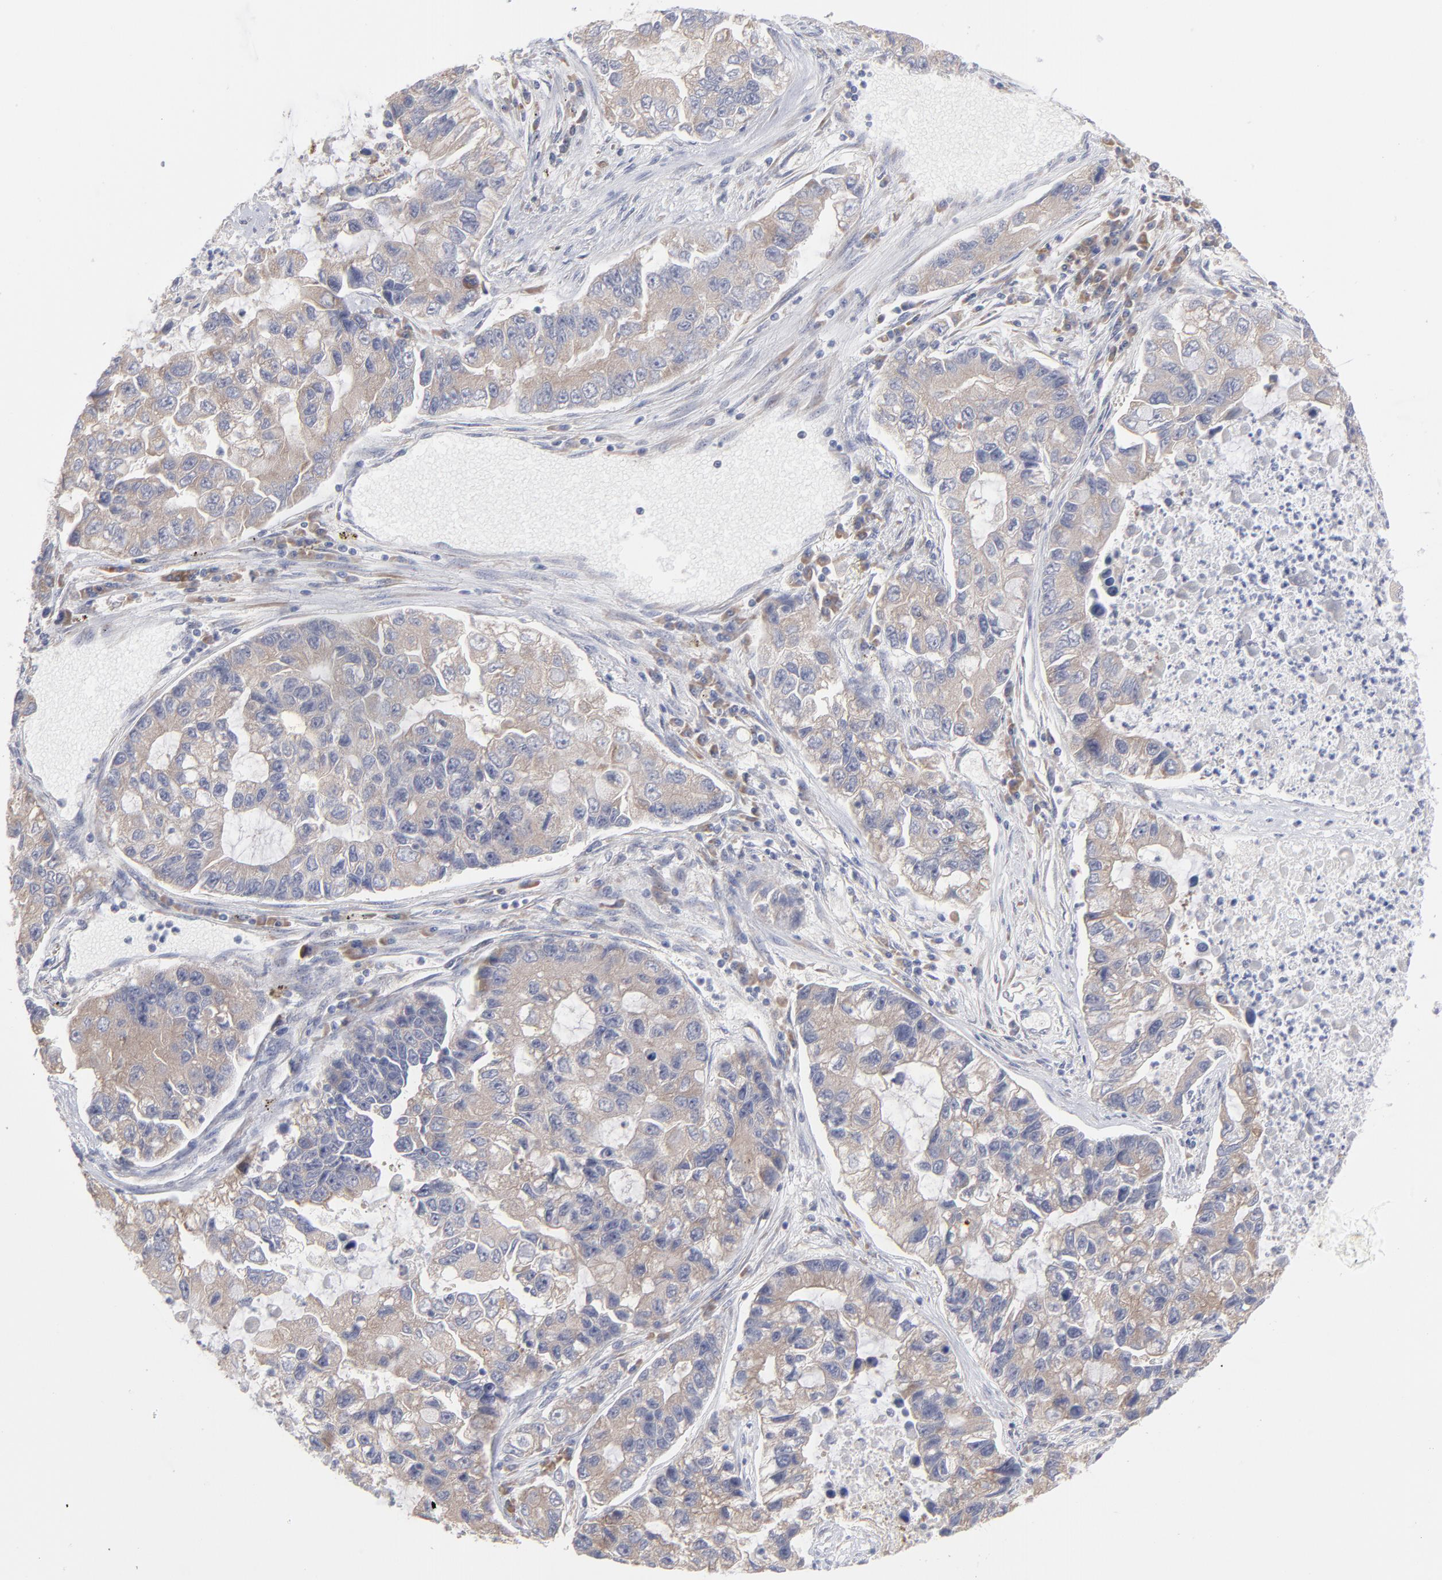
{"staining": {"intensity": "weak", "quantity": ">75%", "location": "cytoplasmic/membranous"}, "tissue": "lung cancer", "cell_type": "Tumor cells", "image_type": "cancer", "snomed": [{"axis": "morphology", "description": "Adenocarcinoma, NOS"}, {"axis": "topography", "description": "Lung"}], "caption": "Protein expression analysis of human adenocarcinoma (lung) reveals weak cytoplasmic/membranous staining in about >75% of tumor cells.", "gene": "RPS24", "patient": {"sex": "female", "age": 51}}